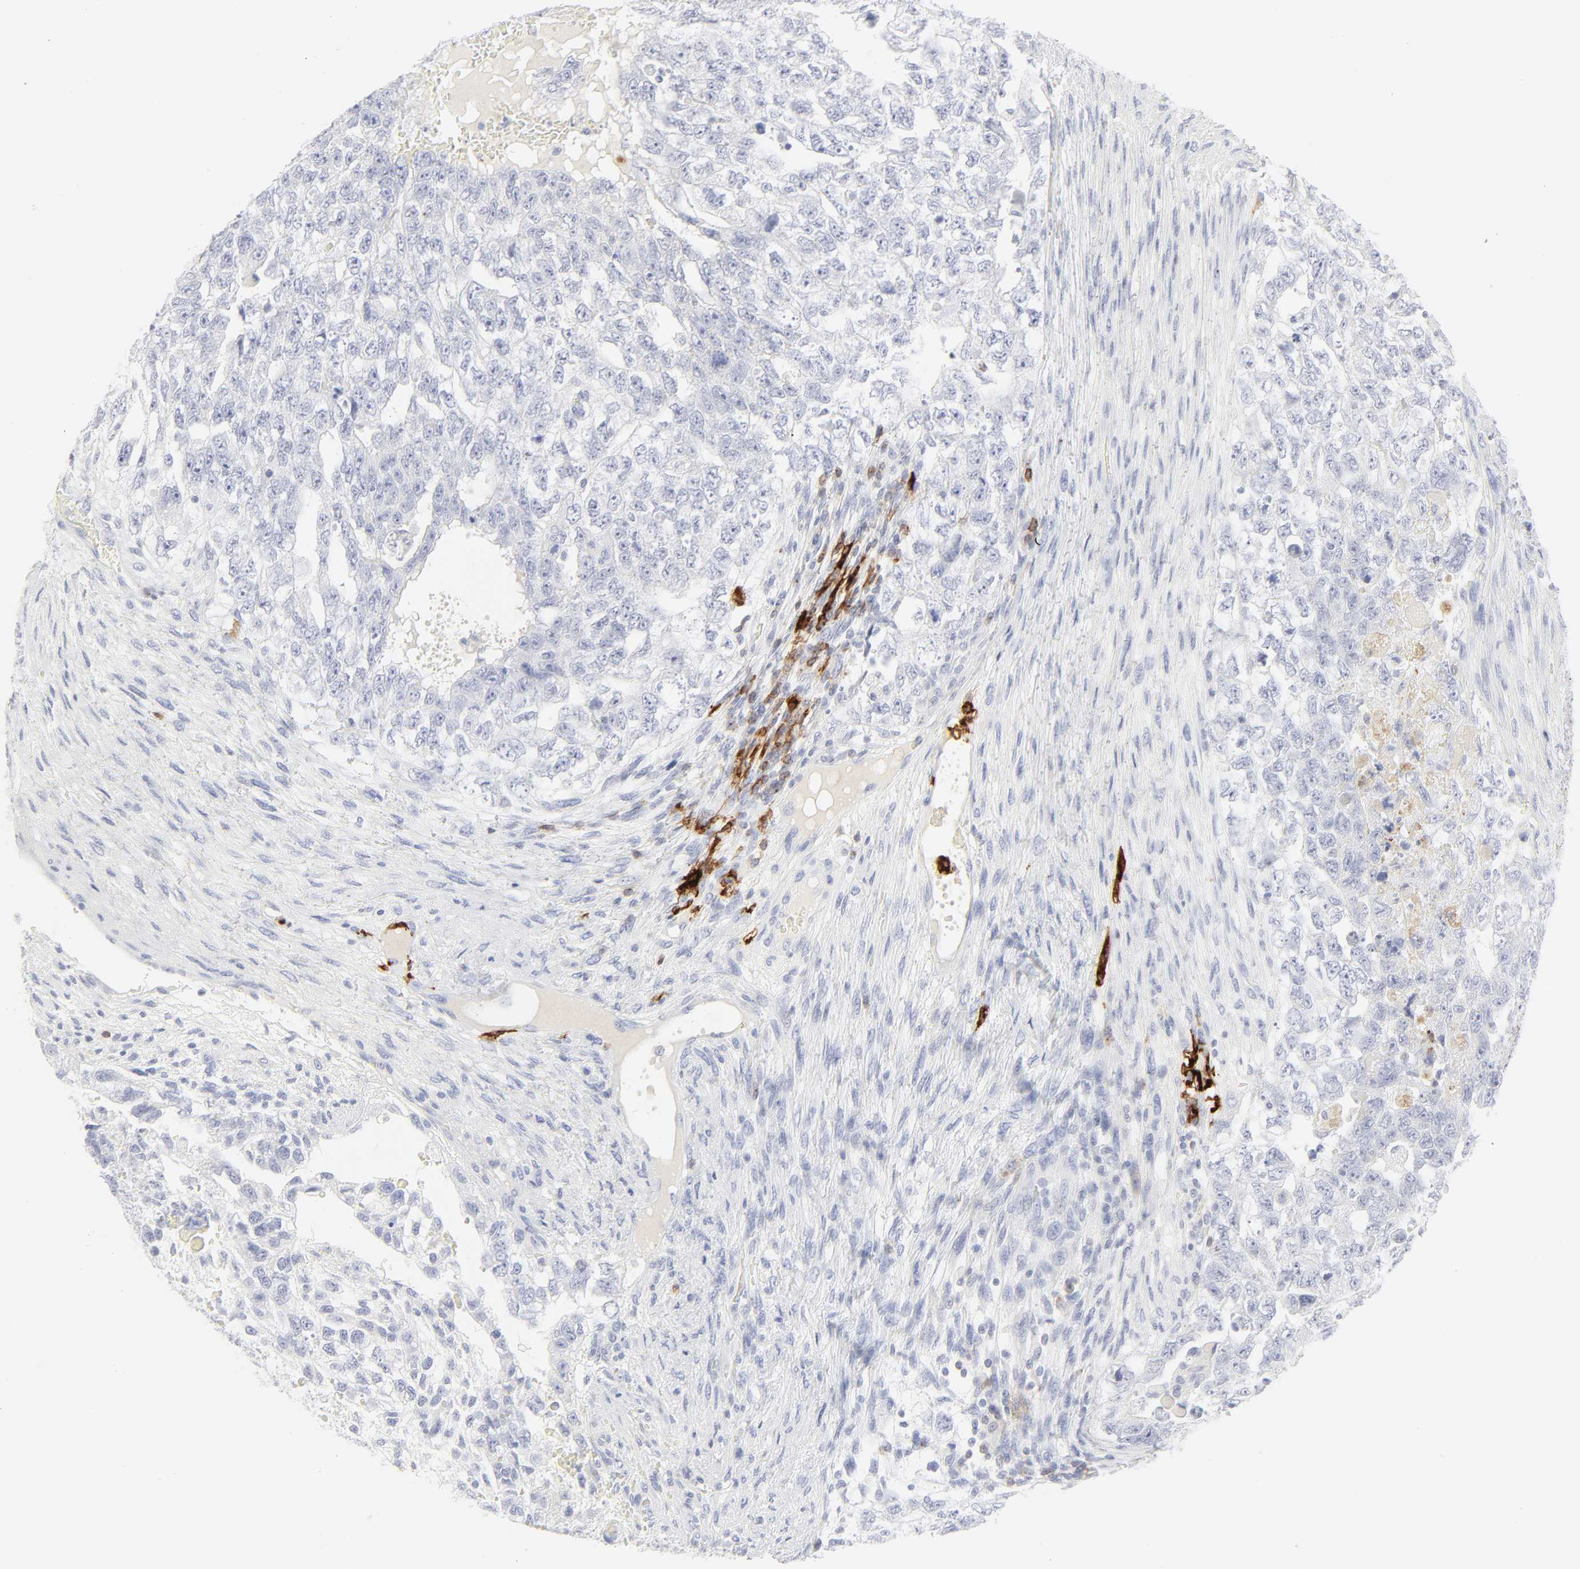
{"staining": {"intensity": "negative", "quantity": "none", "location": "none"}, "tissue": "testis cancer", "cell_type": "Tumor cells", "image_type": "cancer", "snomed": [{"axis": "morphology", "description": "Carcinoma, Embryonal, NOS"}, {"axis": "topography", "description": "Testis"}], "caption": "Testis cancer (embryonal carcinoma) was stained to show a protein in brown. There is no significant expression in tumor cells. Brightfield microscopy of IHC stained with DAB (3,3'-diaminobenzidine) (brown) and hematoxylin (blue), captured at high magnification.", "gene": "CCR7", "patient": {"sex": "male", "age": 36}}